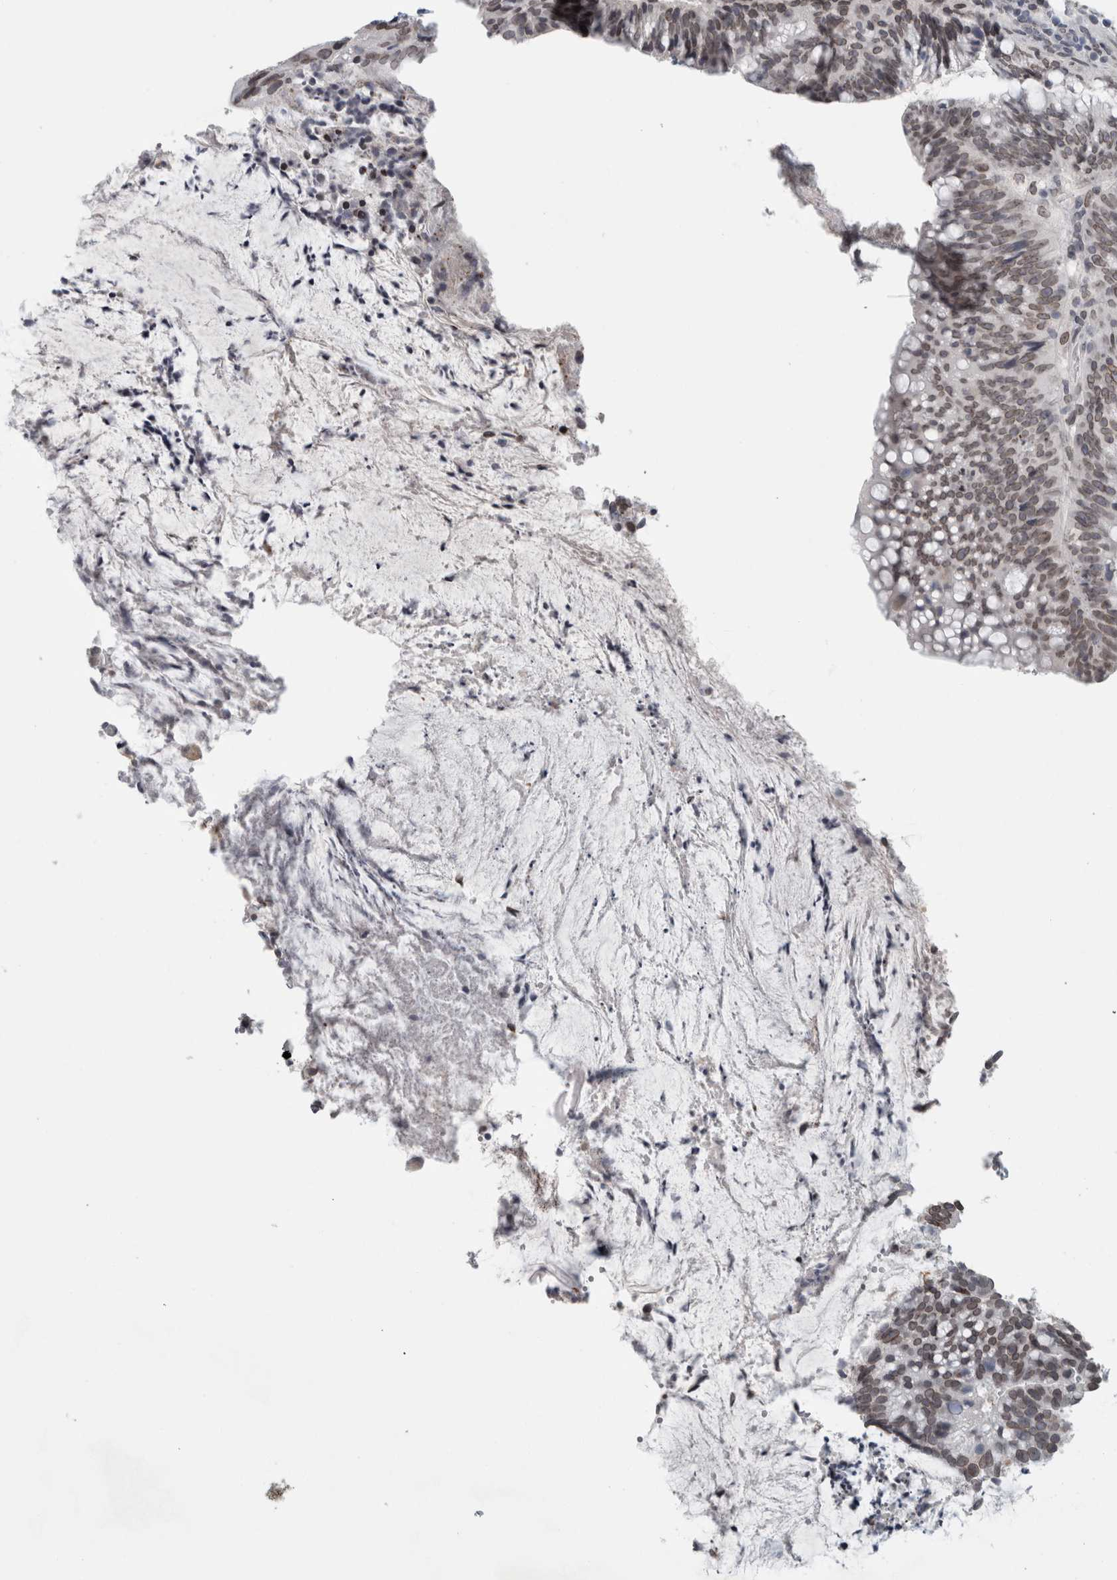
{"staining": {"intensity": "weak", "quantity": ">75%", "location": "cytoplasmic/membranous,nuclear"}, "tissue": "colorectal cancer", "cell_type": "Tumor cells", "image_type": "cancer", "snomed": [{"axis": "morphology", "description": "Adenocarcinoma, NOS"}, {"axis": "topography", "description": "Colon"}], "caption": "Colorectal adenocarcinoma stained with immunohistochemistry displays weak cytoplasmic/membranous and nuclear expression in approximately >75% of tumor cells.", "gene": "ZNF770", "patient": {"sex": "female", "age": 66}}